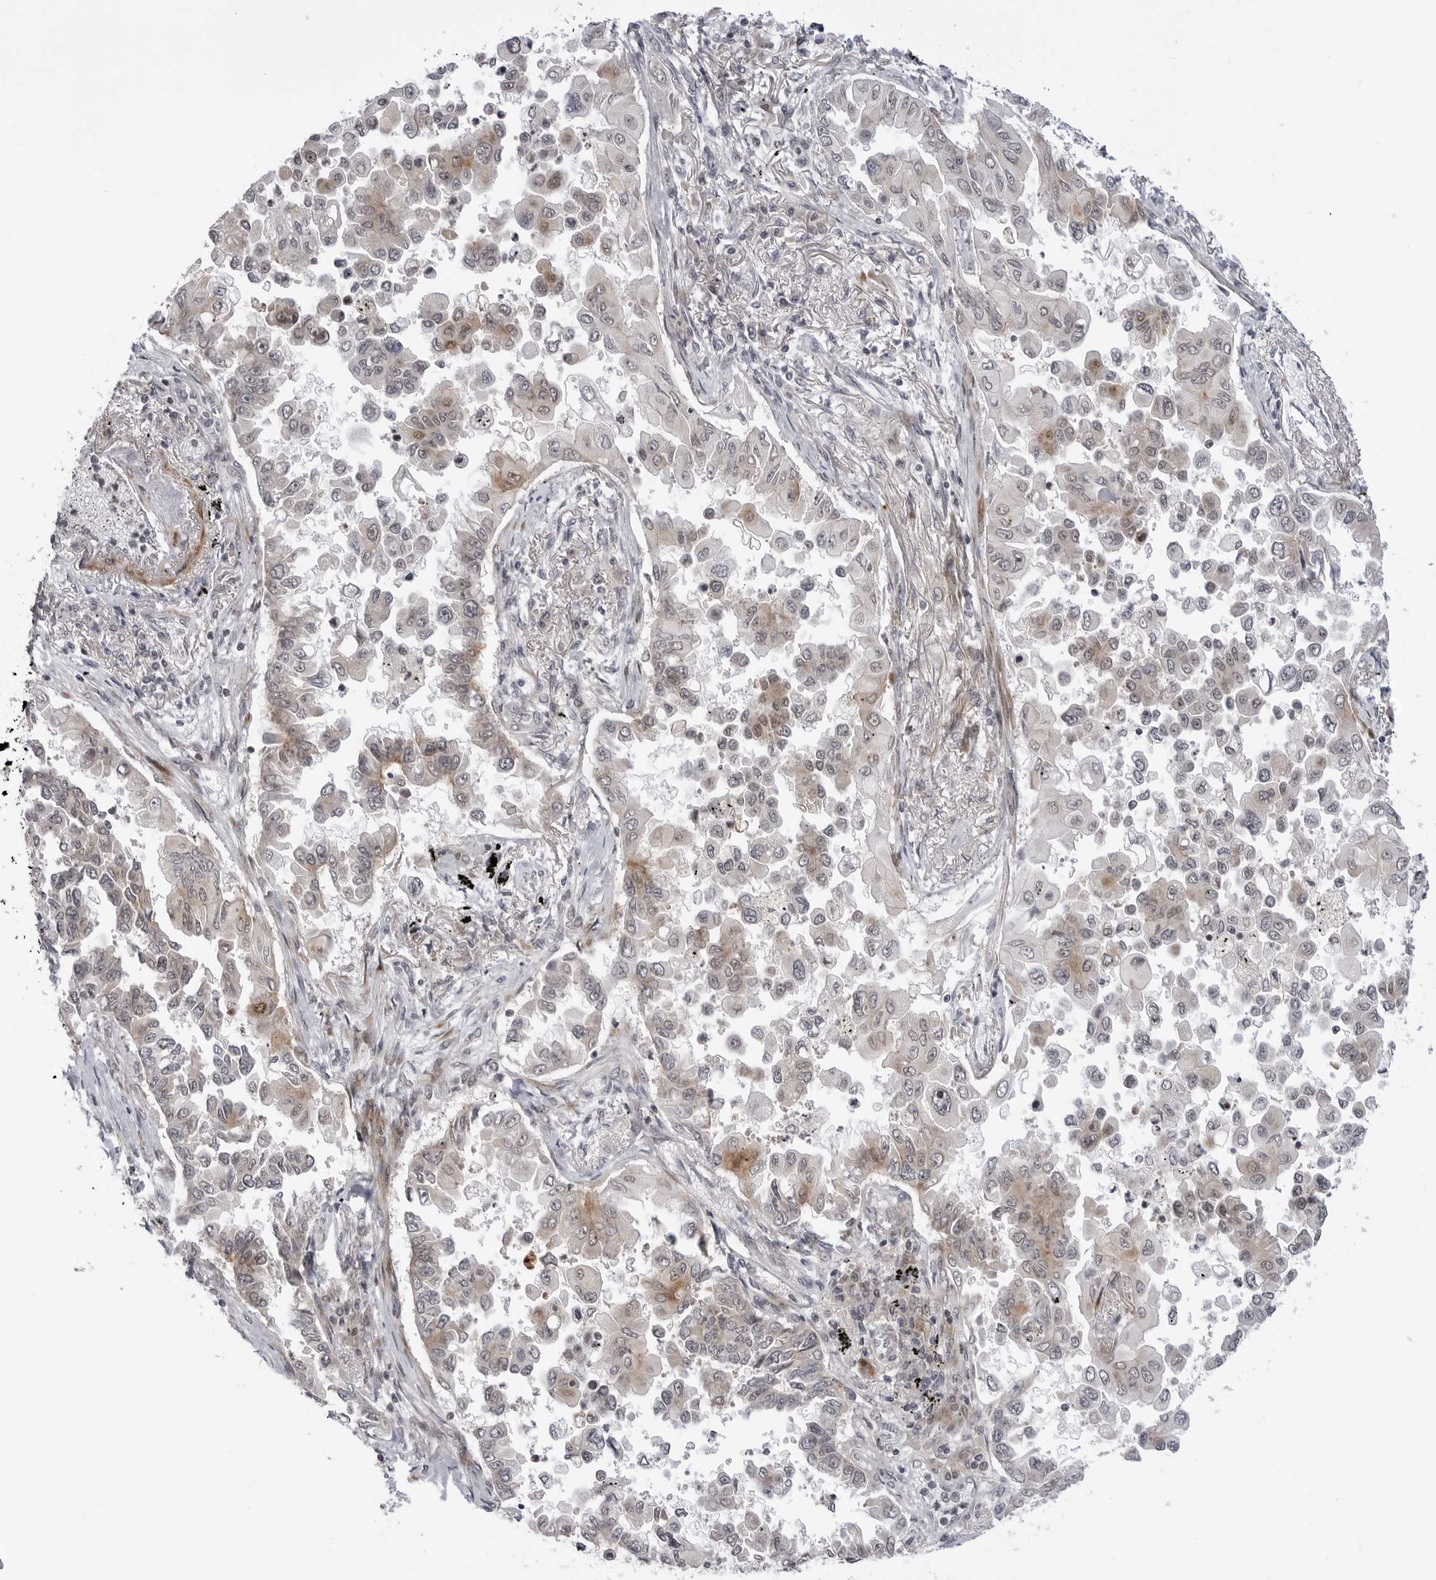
{"staining": {"intensity": "moderate", "quantity": "25%-75%", "location": "cytoplasmic/membranous"}, "tissue": "lung cancer", "cell_type": "Tumor cells", "image_type": "cancer", "snomed": [{"axis": "morphology", "description": "Adenocarcinoma, NOS"}, {"axis": "topography", "description": "Lung"}], "caption": "Adenocarcinoma (lung) stained with DAB (3,3'-diaminobenzidine) immunohistochemistry displays medium levels of moderate cytoplasmic/membranous staining in approximately 25%-75% of tumor cells.", "gene": "ADAMTS5", "patient": {"sex": "female", "age": 67}}